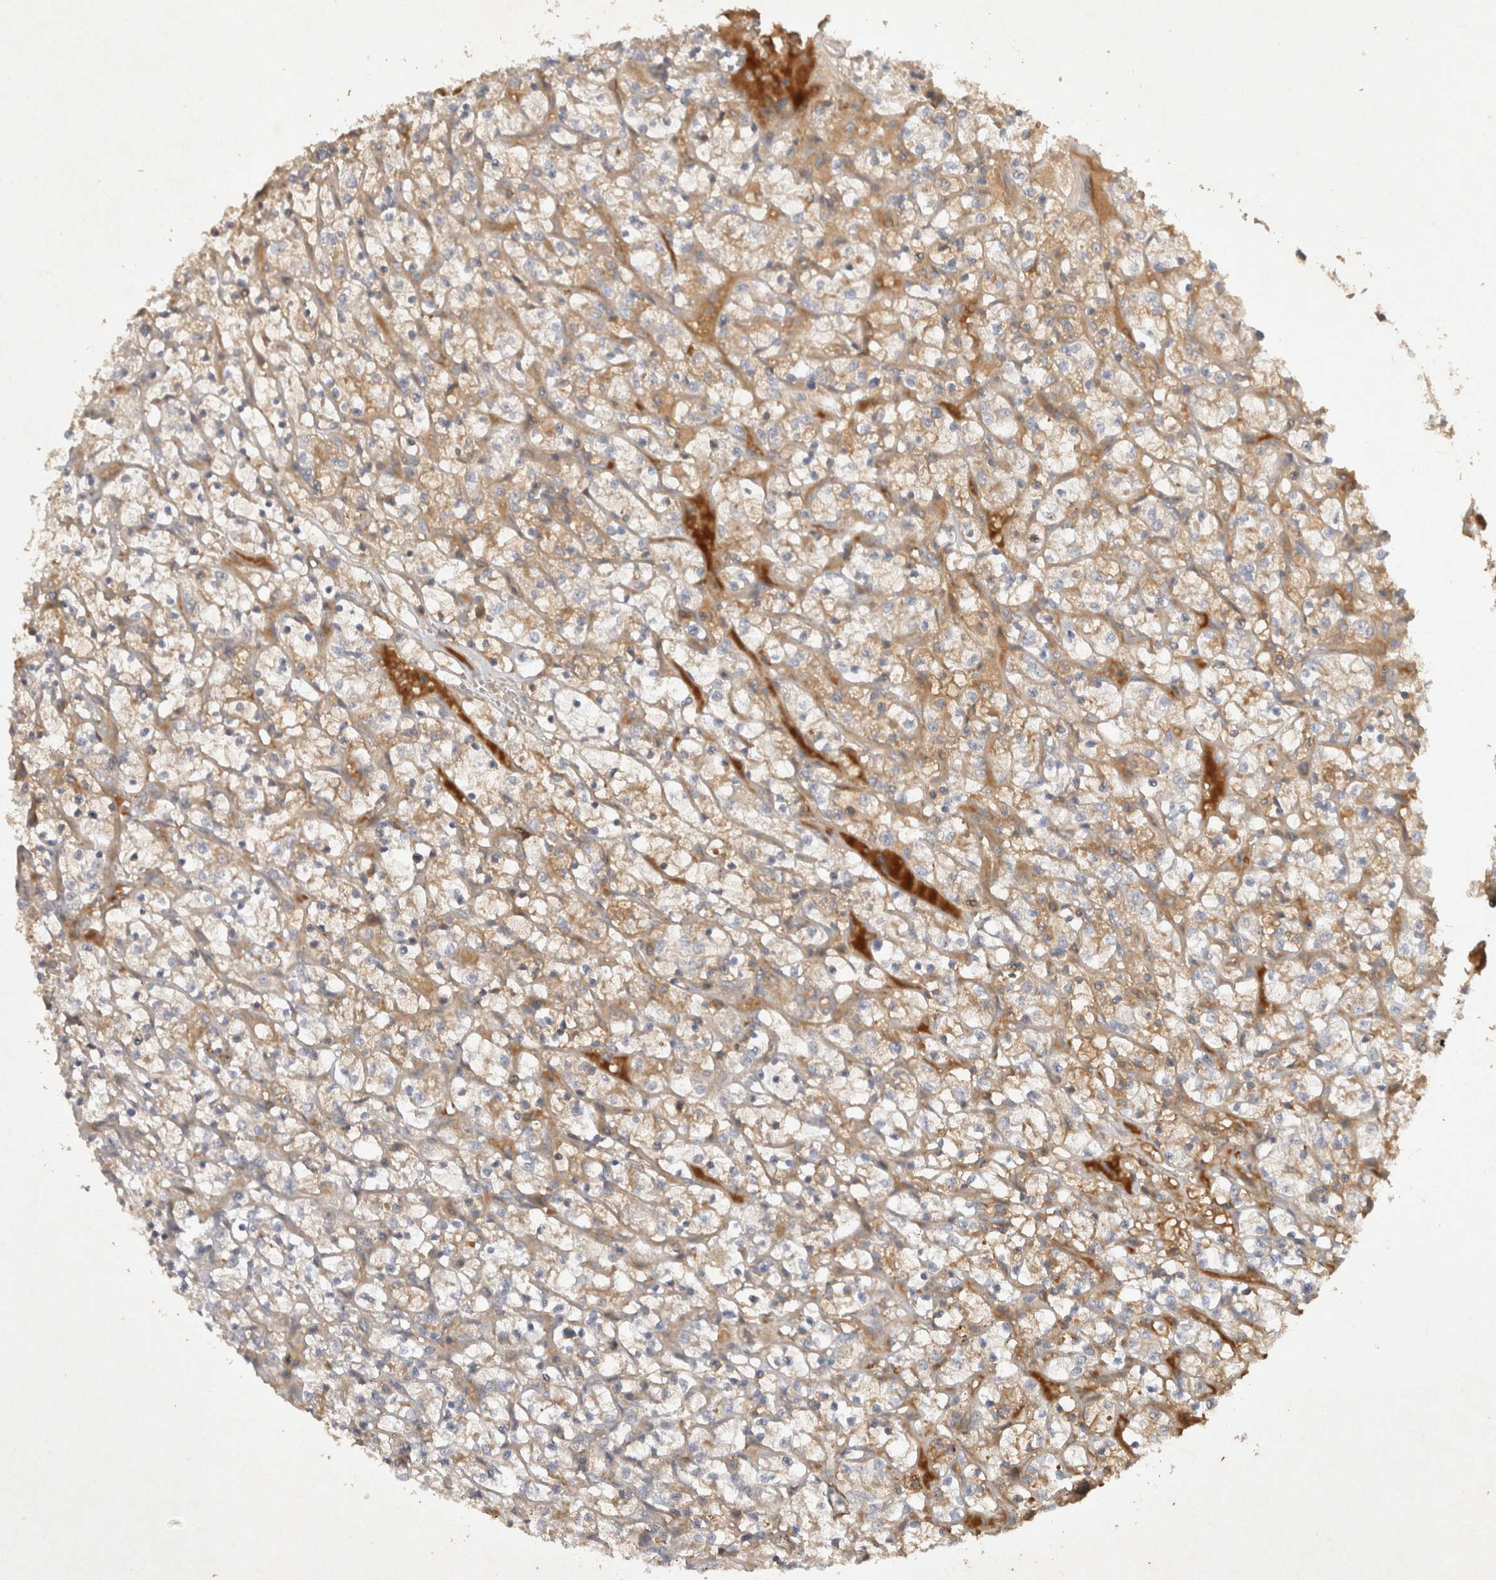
{"staining": {"intensity": "weak", "quantity": ">75%", "location": "cytoplasmic/membranous"}, "tissue": "renal cancer", "cell_type": "Tumor cells", "image_type": "cancer", "snomed": [{"axis": "morphology", "description": "Adenocarcinoma, NOS"}, {"axis": "topography", "description": "Kidney"}], "caption": "A brown stain highlights weak cytoplasmic/membranous staining of a protein in human adenocarcinoma (renal) tumor cells.", "gene": "PPP1R42", "patient": {"sex": "female", "age": 69}}